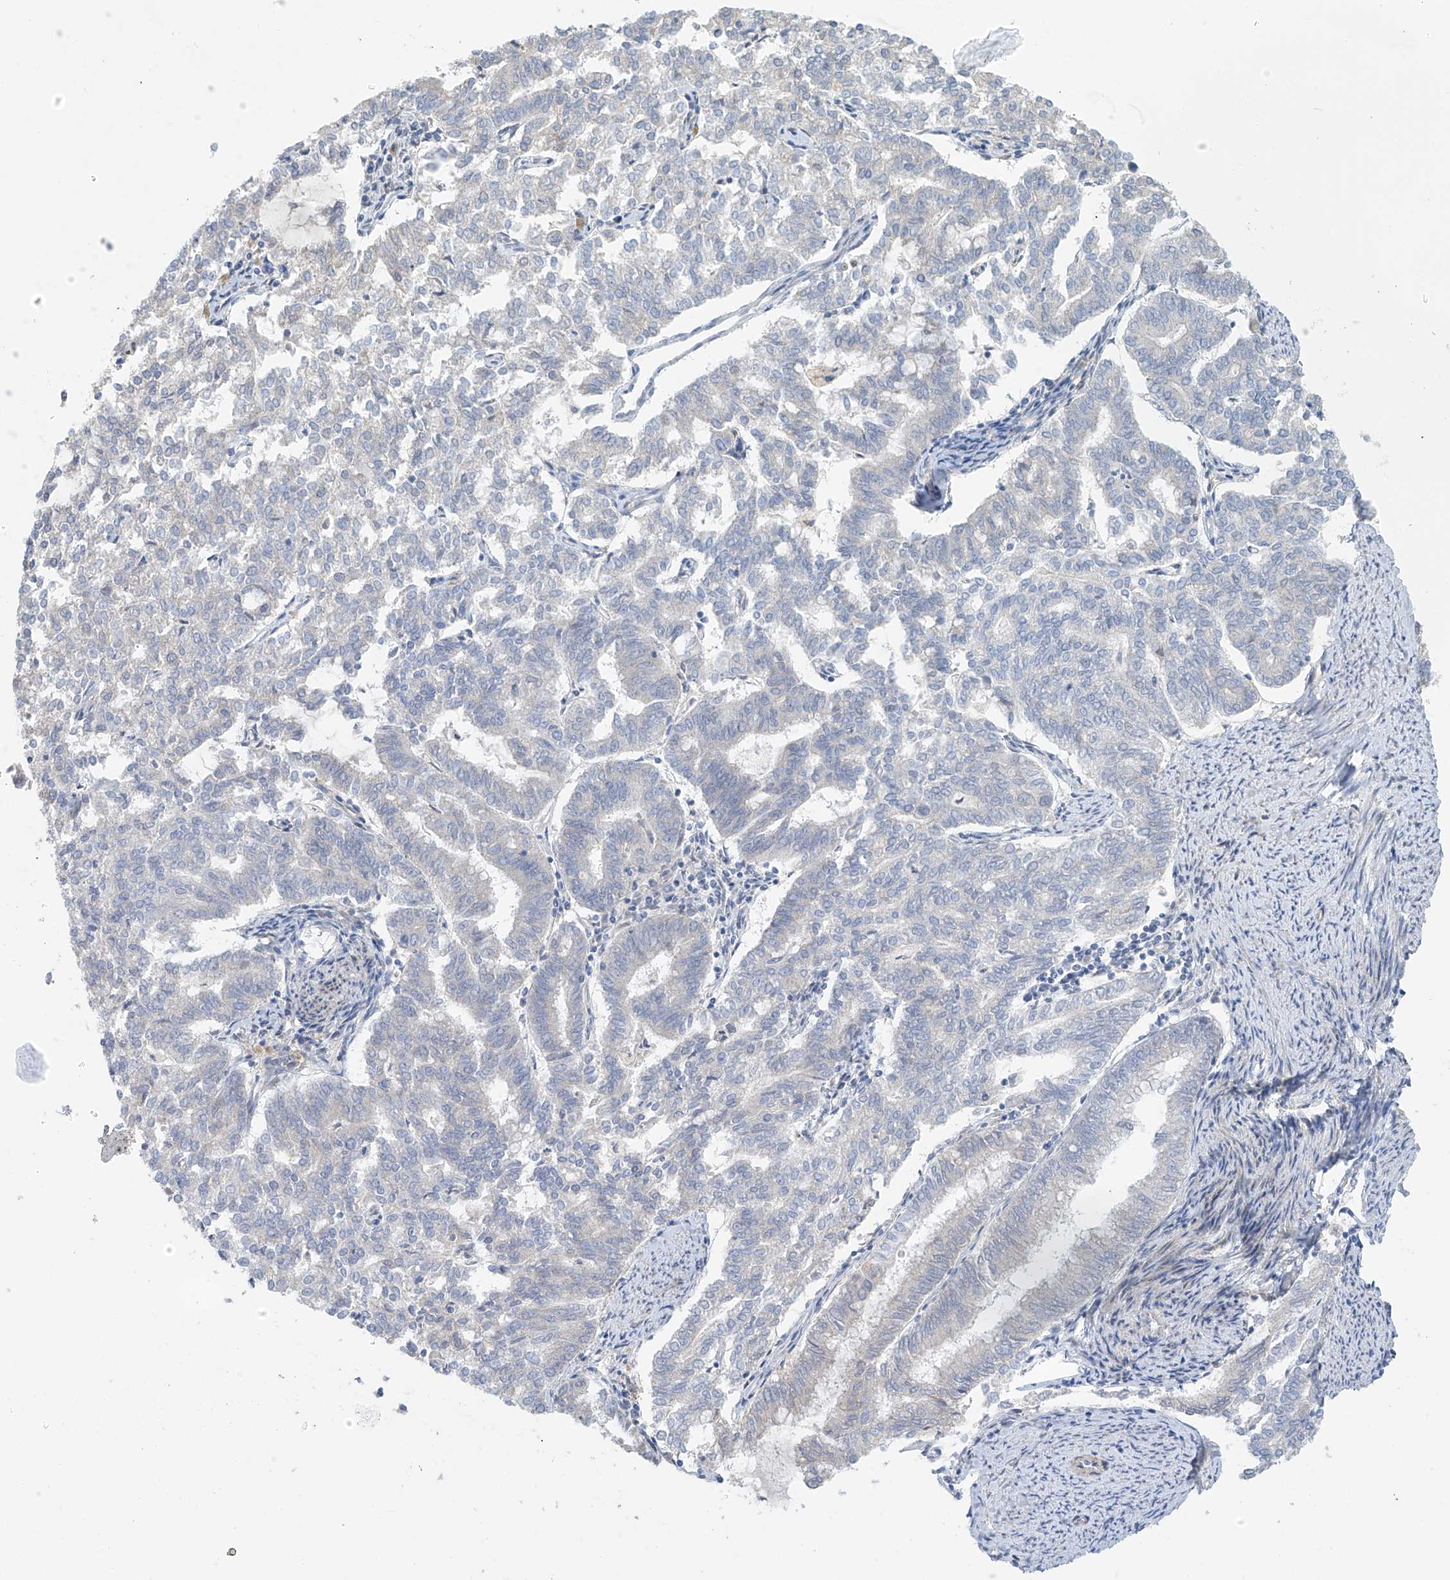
{"staining": {"intensity": "negative", "quantity": "none", "location": "none"}, "tissue": "endometrial cancer", "cell_type": "Tumor cells", "image_type": "cancer", "snomed": [{"axis": "morphology", "description": "Adenocarcinoma, NOS"}, {"axis": "topography", "description": "Endometrium"}], "caption": "The histopathology image demonstrates no significant staining in tumor cells of endometrial cancer (adenocarcinoma). (DAB immunohistochemistry (IHC), high magnification).", "gene": "ZNF641", "patient": {"sex": "female", "age": 79}}